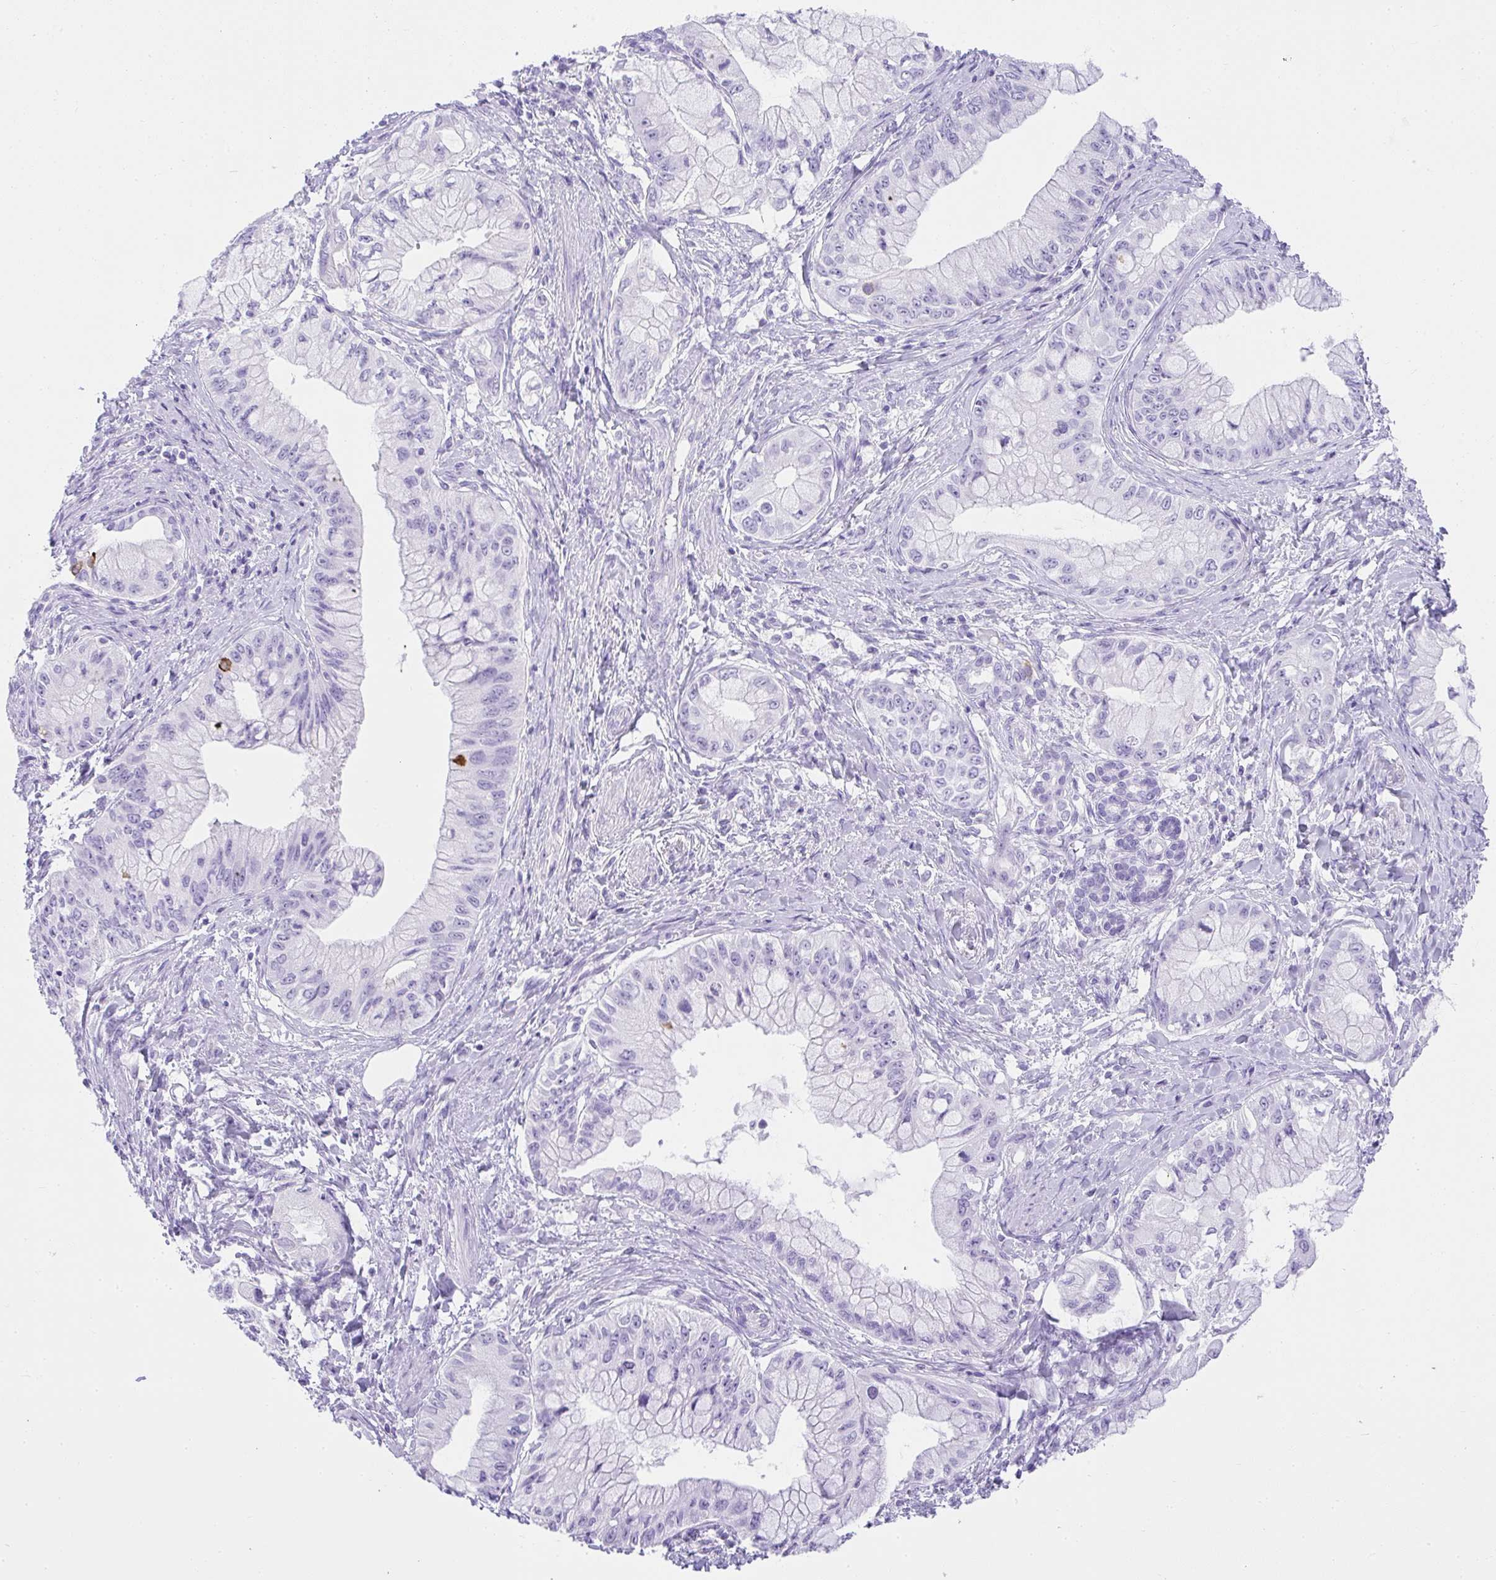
{"staining": {"intensity": "negative", "quantity": "none", "location": "none"}, "tissue": "pancreatic cancer", "cell_type": "Tumor cells", "image_type": "cancer", "snomed": [{"axis": "morphology", "description": "Adenocarcinoma, NOS"}, {"axis": "topography", "description": "Pancreas"}], "caption": "Micrograph shows no significant protein positivity in tumor cells of adenocarcinoma (pancreatic). Nuclei are stained in blue.", "gene": "AVIL", "patient": {"sex": "male", "age": 48}}